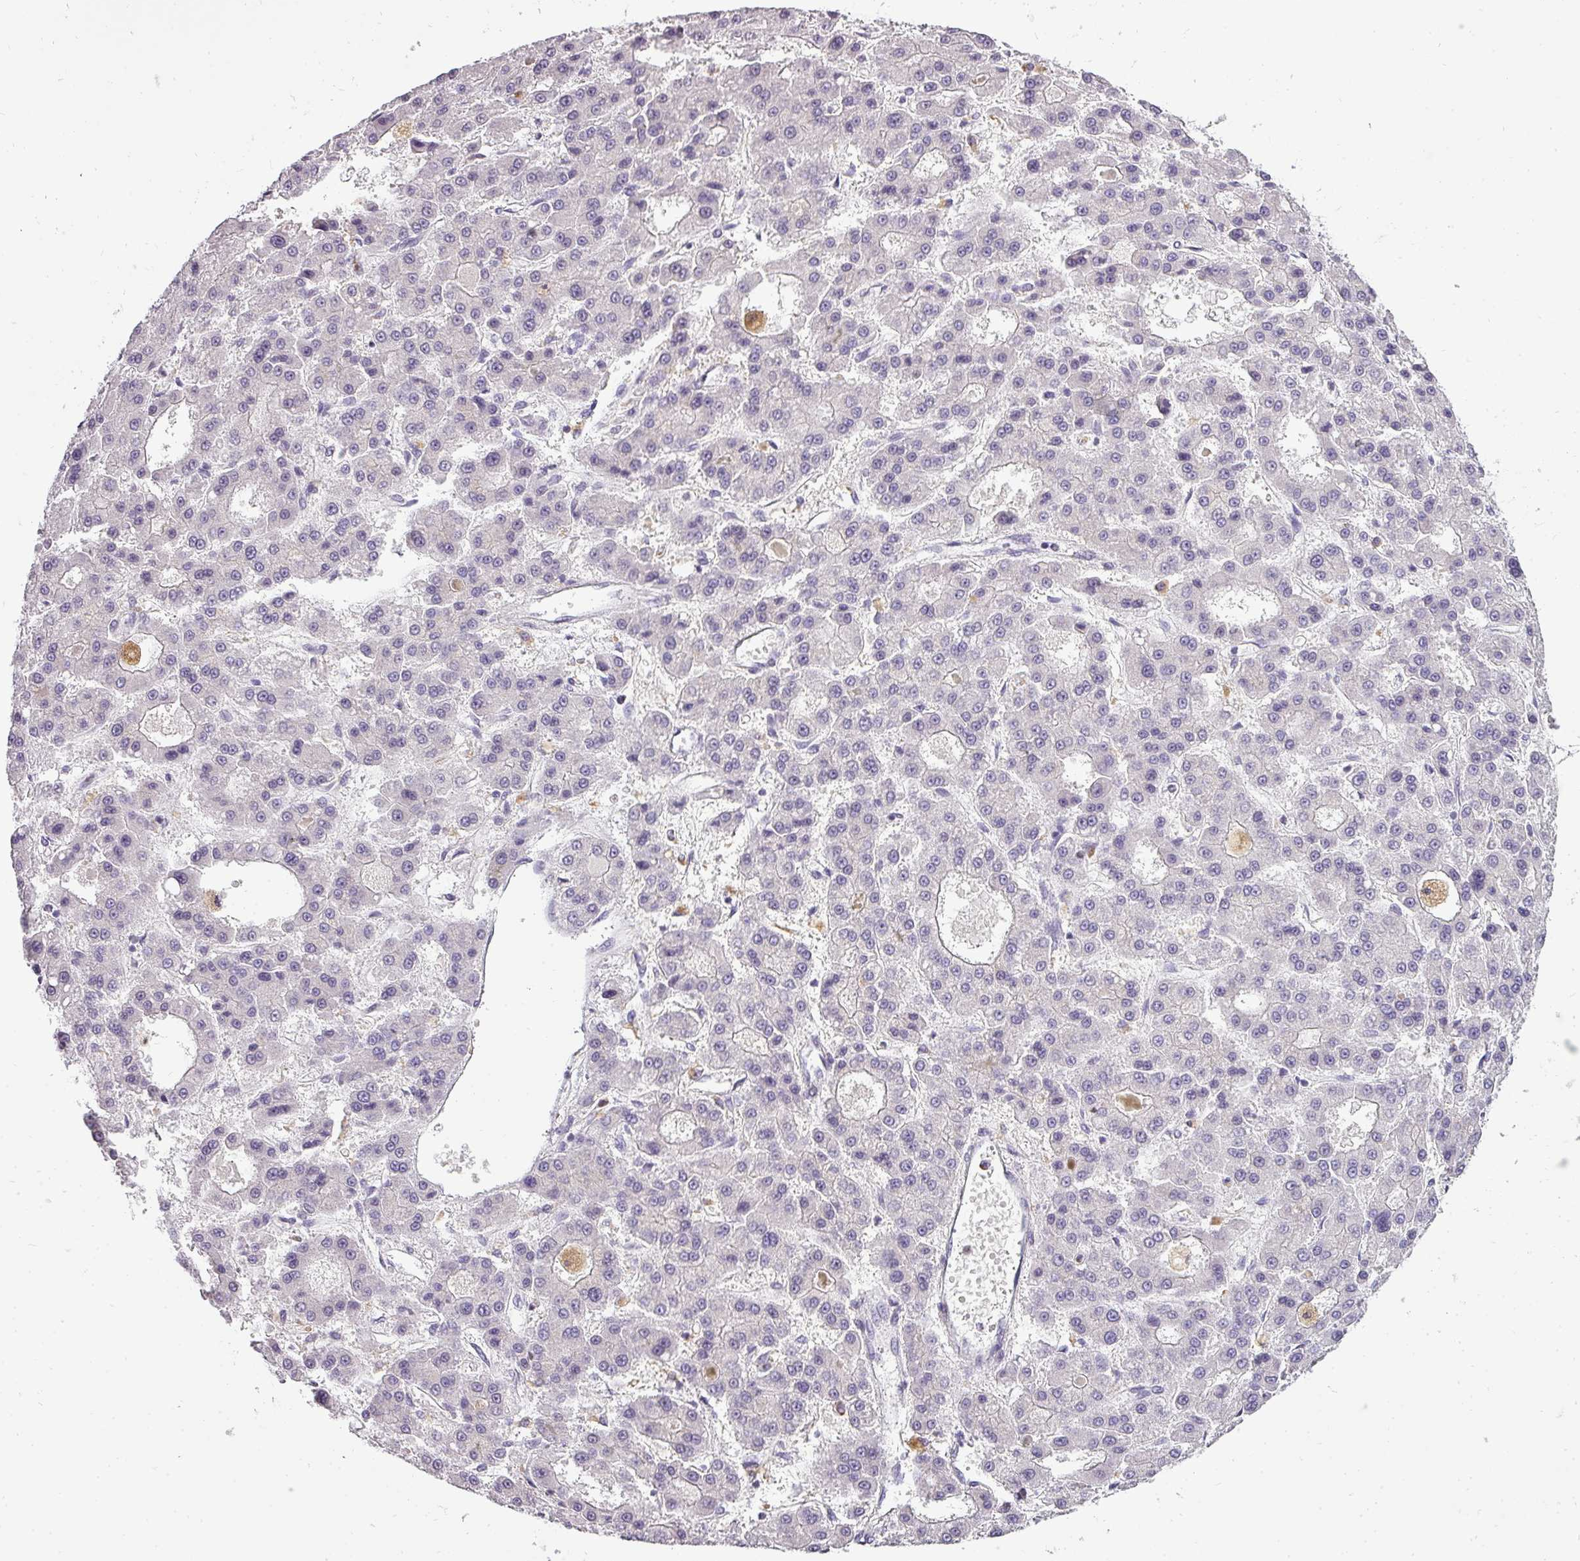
{"staining": {"intensity": "negative", "quantity": "none", "location": "none"}, "tissue": "liver cancer", "cell_type": "Tumor cells", "image_type": "cancer", "snomed": [{"axis": "morphology", "description": "Carcinoma, Hepatocellular, NOS"}, {"axis": "topography", "description": "Liver"}], "caption": "There is no significant staining in tumor cells of liver cancer. (Immunohistochemistry (ihc), brightfield microscopy, high magnification).", "gene": "ATP6V1D", "patient": {"sex": "male", "age": 70}}